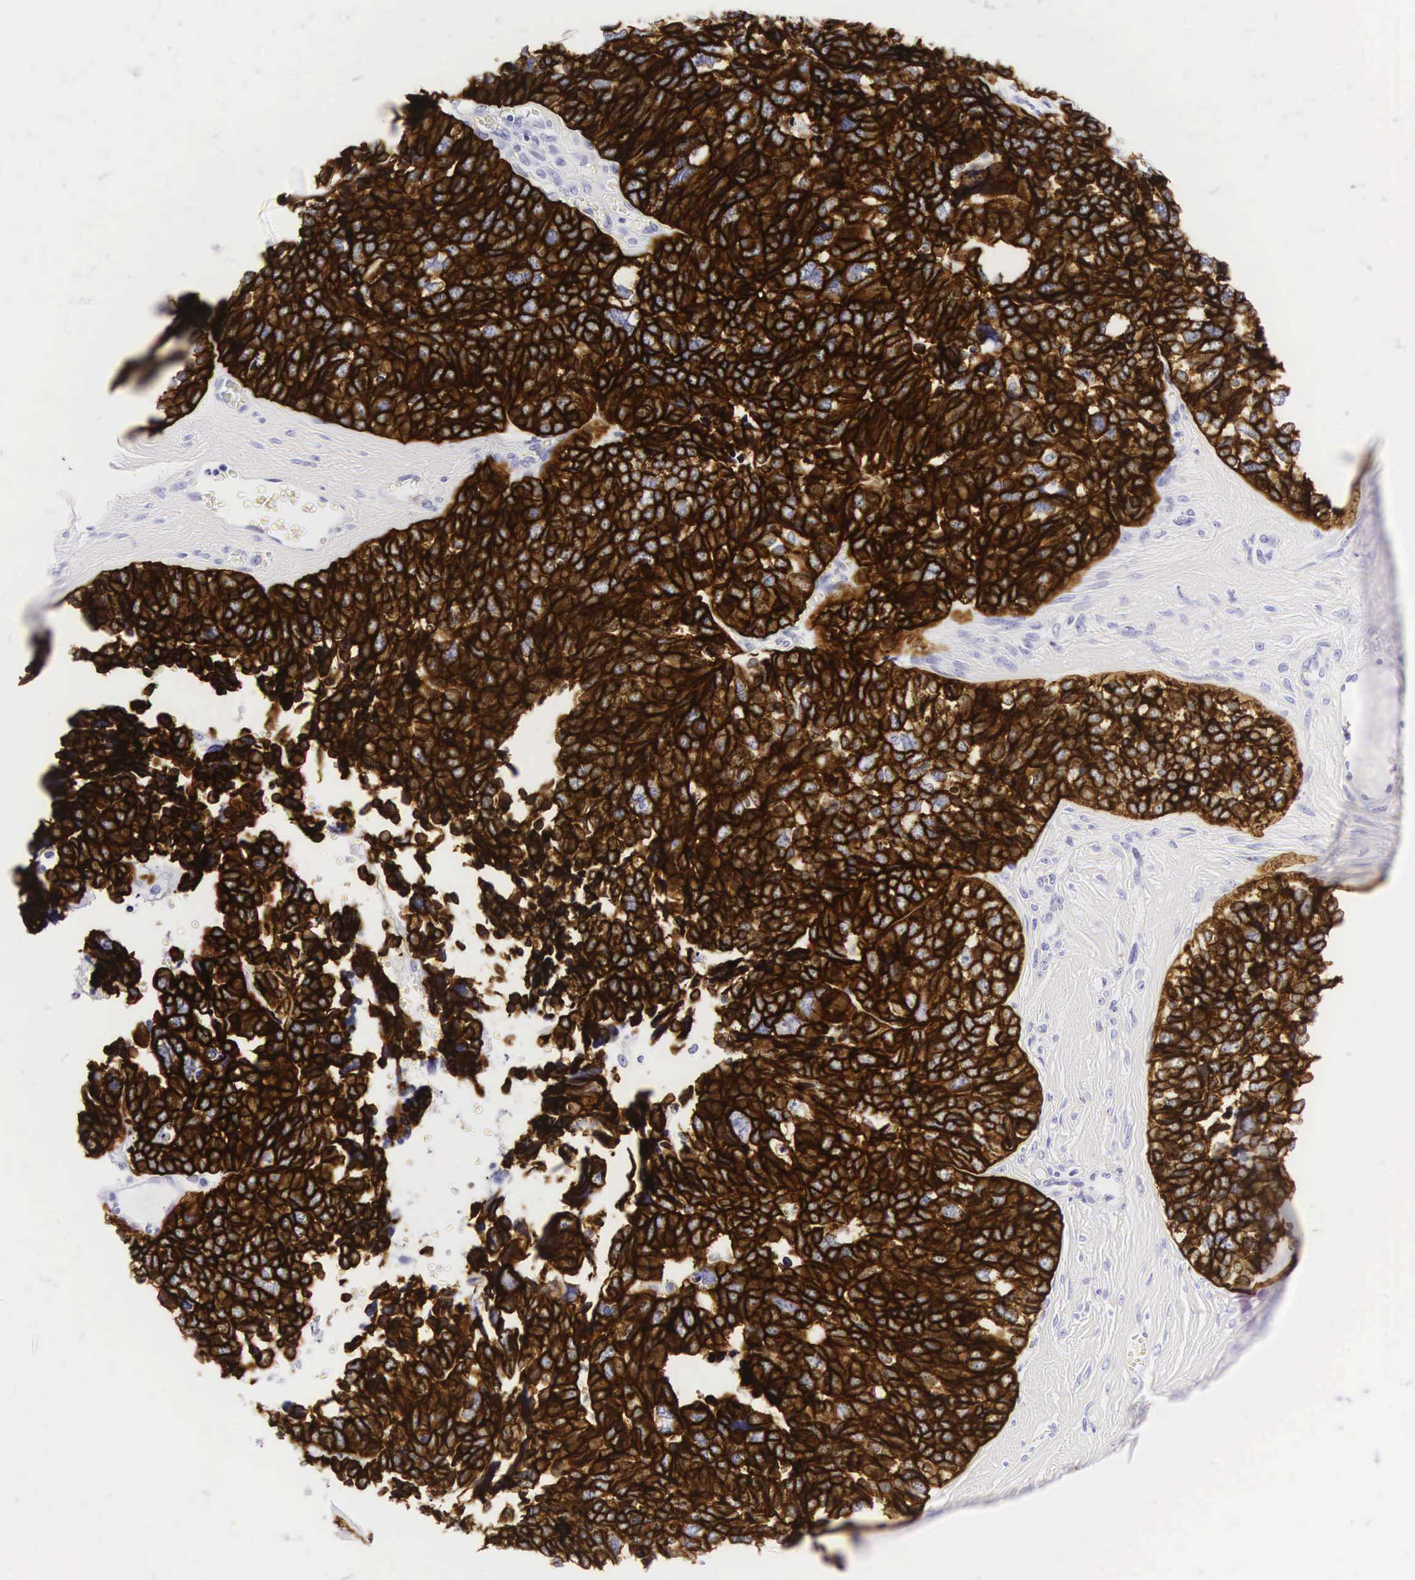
{"staining": {"intensity": "strong", "quantity": ">75%", "location": "cytoplasmic/membranous"}, "tissue": "ovarian cancer", "cell_type": "Tumor cells", "image_type": "cancer", "snomed": [{"axis": "morphology", "description": "Cystadenocarcinoma, serous, NOS"}, {"axis": "topography", "description": "Ovary"}], "caption": "Ovarian serous cystadenocarcinoma was stained to show a protein in brown. There is high levels of strong cytoplasmic/membranous positivity in approximately >75% of tumor cells.", "gene": "KRT18", "patient": {"sex": "female", "age": 77}}